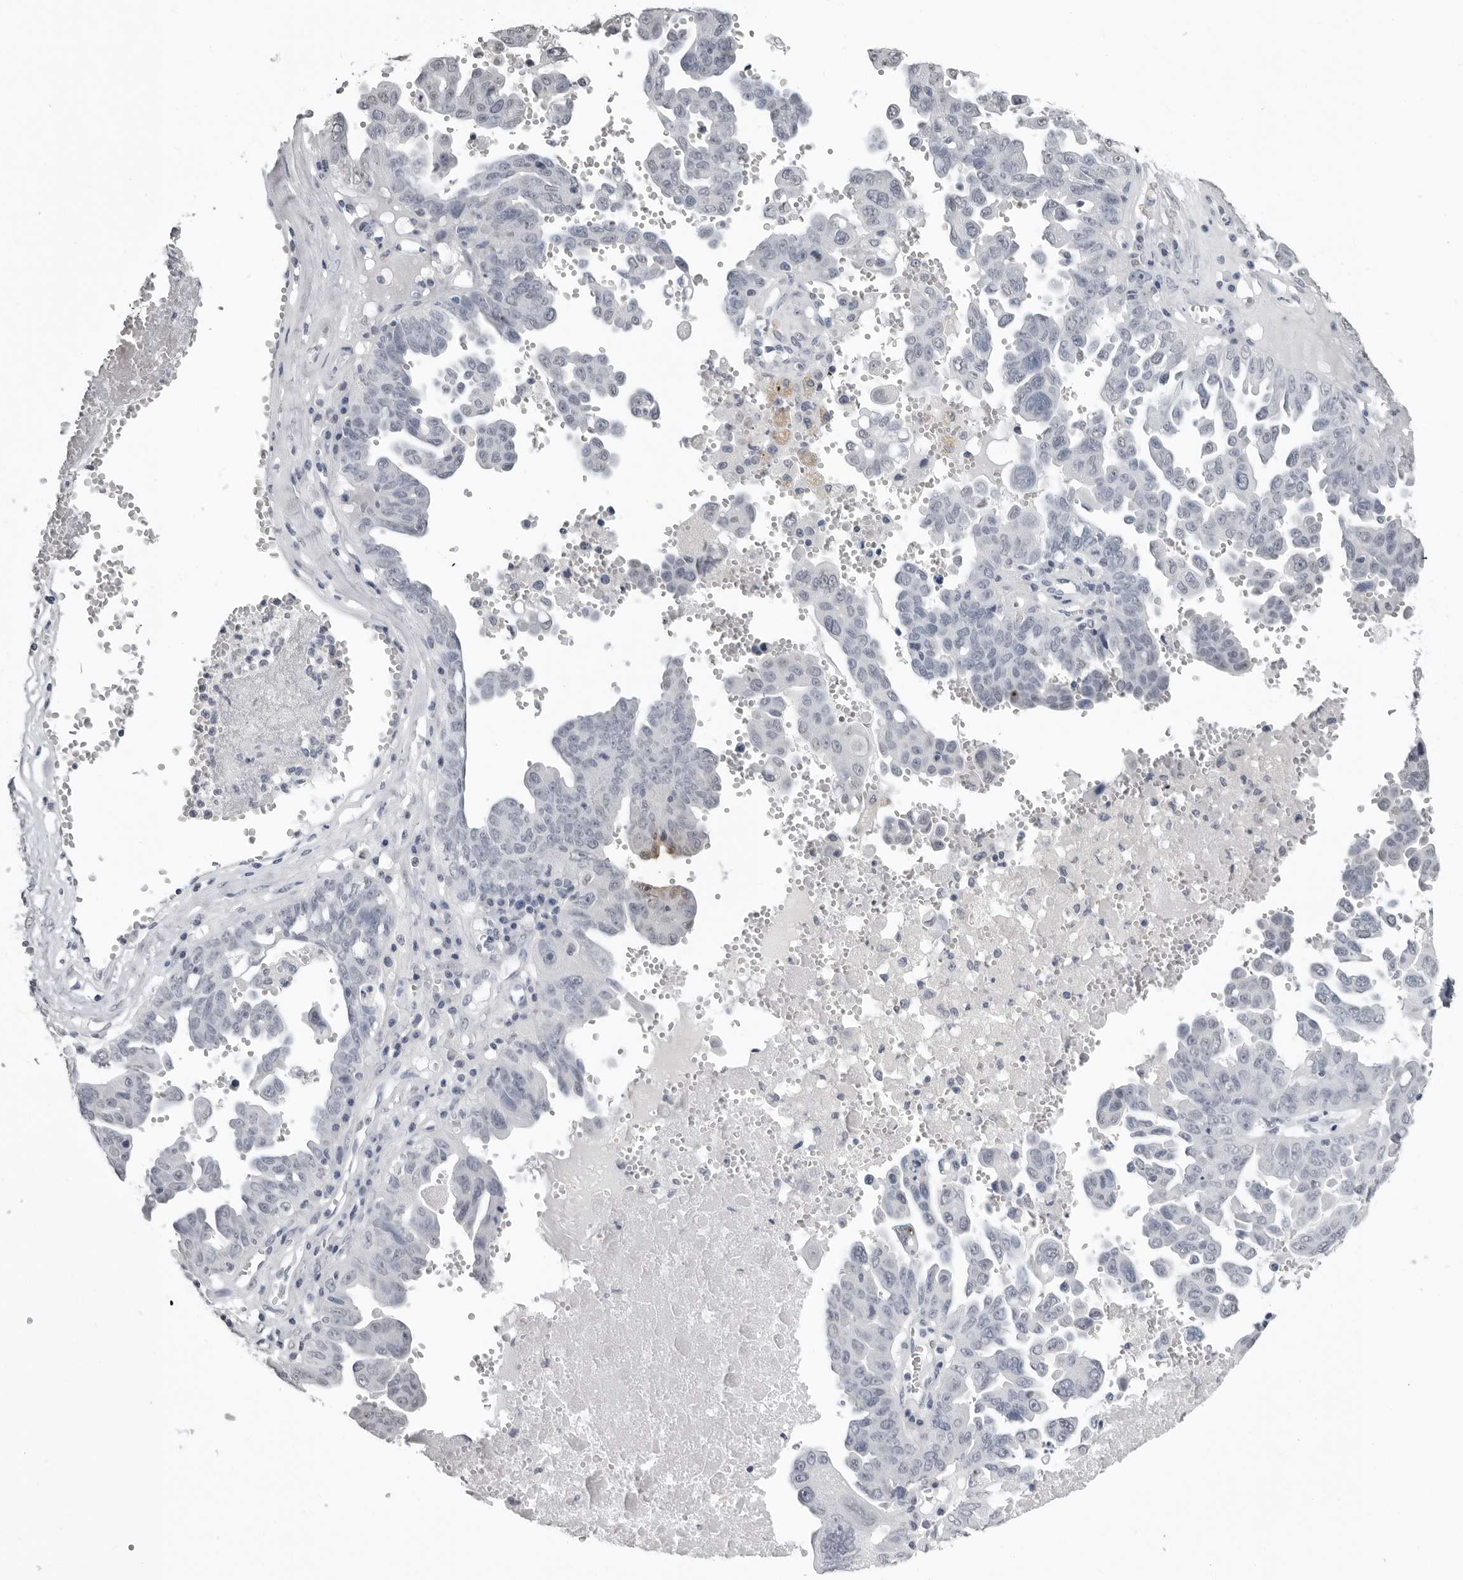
{"staining": {"intensity": "negative", "quantity": "none", "location": "none"}, "tissue": "ovarian cancer", "cell_type": "Tumor cells", "image_type": "cancer", "snomed": [{"axis": "morphology", "description": "Carcinoma, endometroid"}, {"axis": "topography", "description": "Ovary"}], "caption": "This micrograph is of endometroid carcinoma (ovarian) stained with immunohistochemistry to label a protein in brown with the nuclei are counter-stained blue. There is no staining in tumor cells. (Immunohistochemistry, brightfield microscopy, high magnification).", "gene": "HEPACAM", "patient": {"sex": "female", "age": 62}}